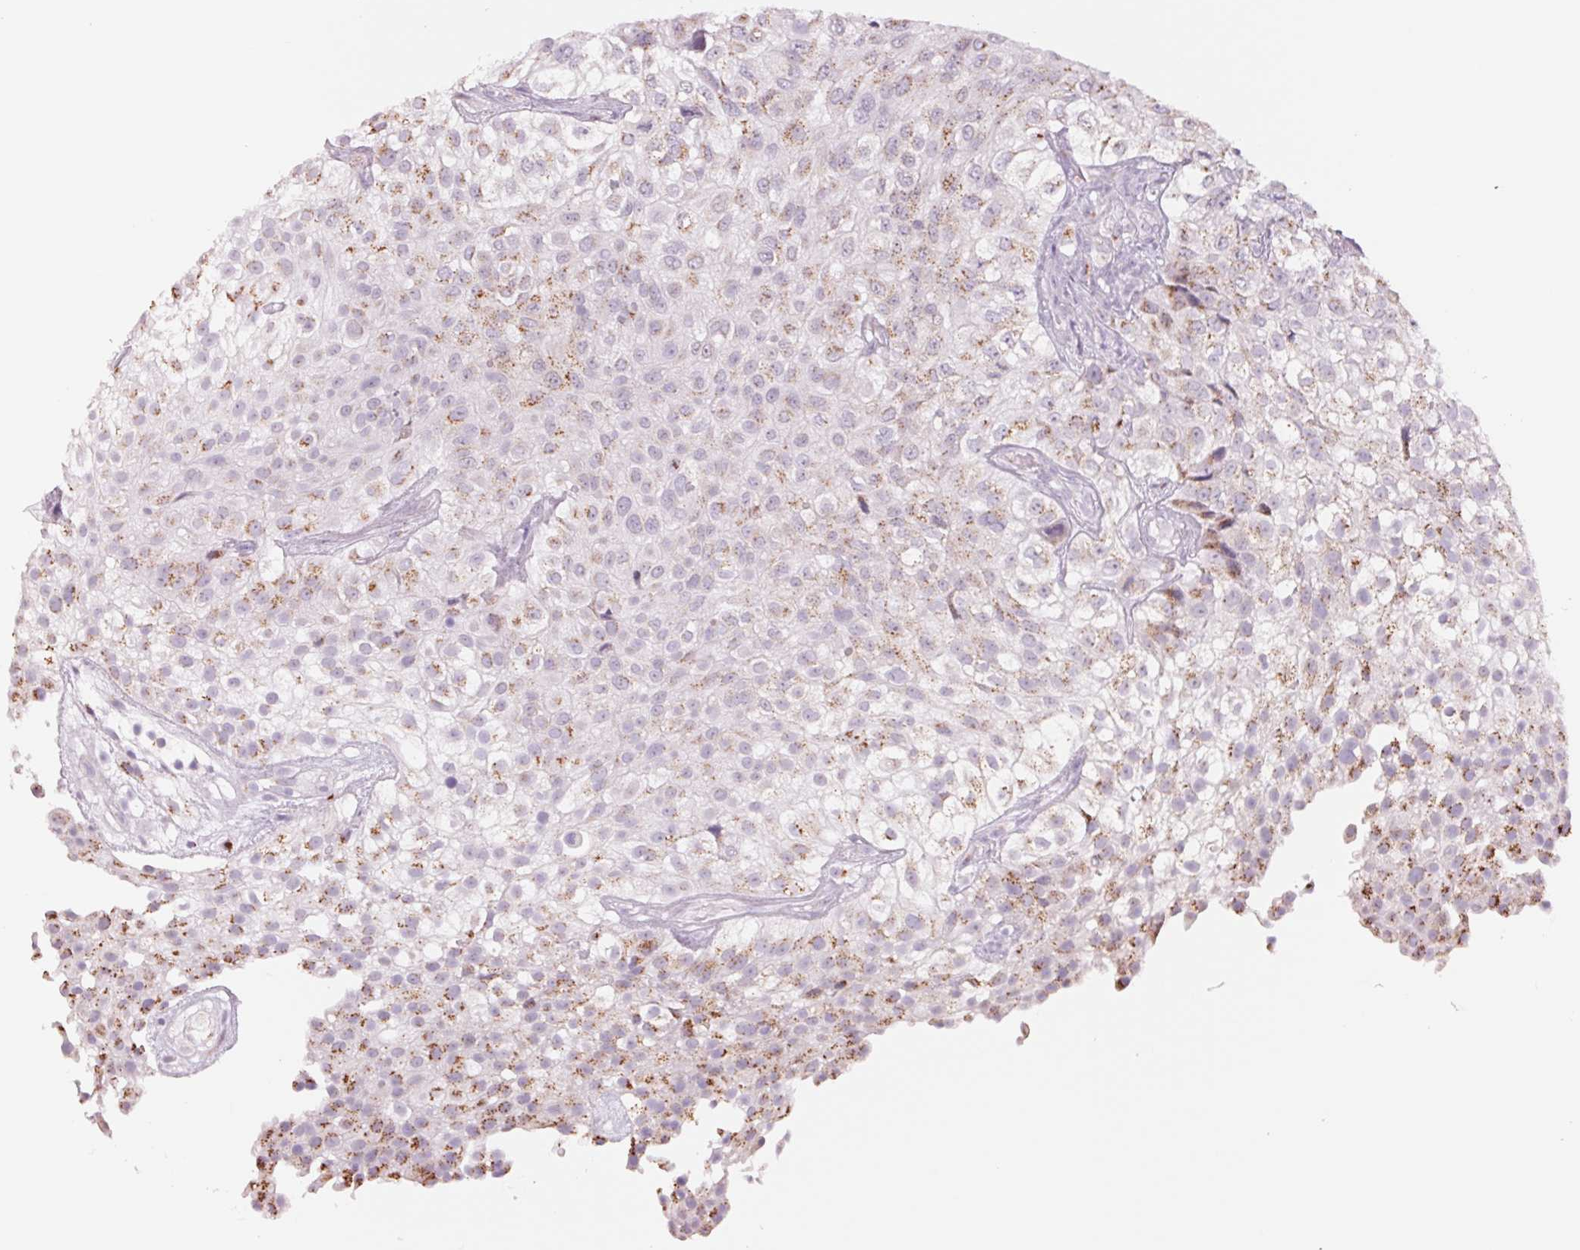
{"staining": {"intensity": "moderate", "quantity": "25%-75%", "location": "cytoplasmic/membranous"}, "tissue": "urothelial cancer", "cell_type": "Tumor cells", "image_type": "cancer", "snomed": [{"axis": "morphology", "description": "Urothelial carcinoma, High grade"}, {"axis": "topography", "description": "Urinary bladder"}], "caption": "This histopathology image displays IHC staining of human urothelial cancer, with medium moderate cytoplasmic/membranous staining in about 25%-75% of tumor cells.", "gene": "GALNT7", "patient": {"sex": "male", "age": 56}}